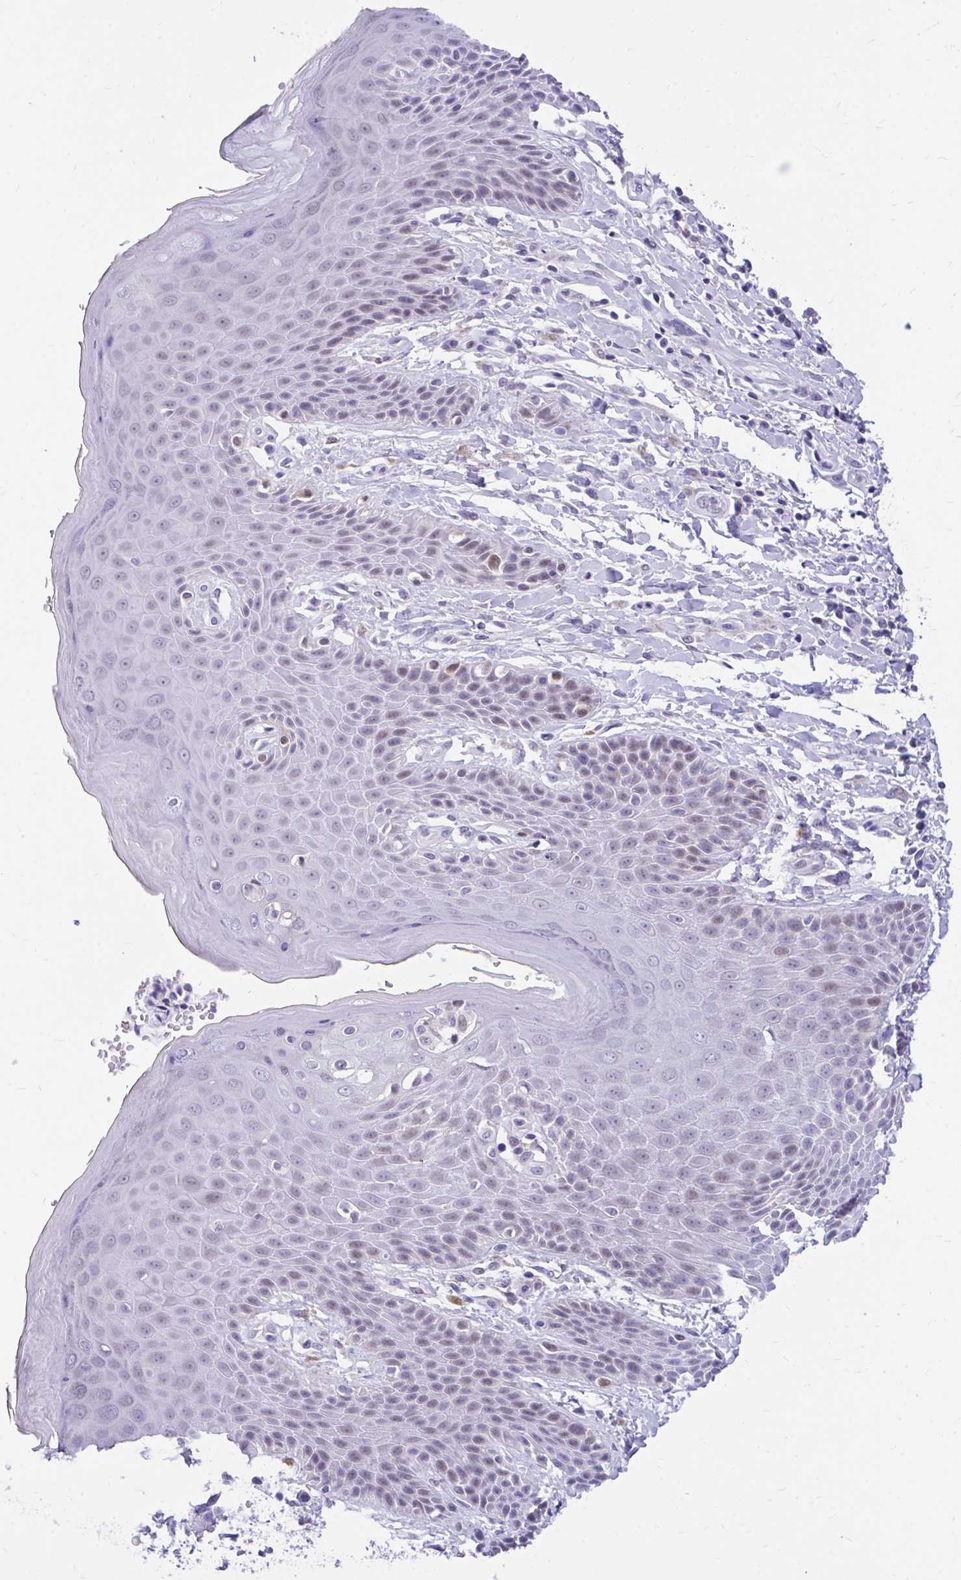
{"staining": {"intensity": "moderate", "quantity": "<25%", "location": "nuclear"}, "tissue": "skin", "cell_type": "Epidermal cells", "image_type": "normal", "snomed": [{"axis": "morphology", "description": "Normal tissue, NOS"}, {"axis": "topography", "description": "Peripheral nerve tissue"}], "caption": "Protein positivity by immunohistochemistry (IHC) reveals moderate nuclear positivity in about <25% of epidermal cells in benign skin. The staining is performed using DAB brown chromogen to label protein expression. The nuclei are counter-stained blue using hematoxylin.", "gene": "GLB1L2", "patient": {"sex": "male", "age": 51}}